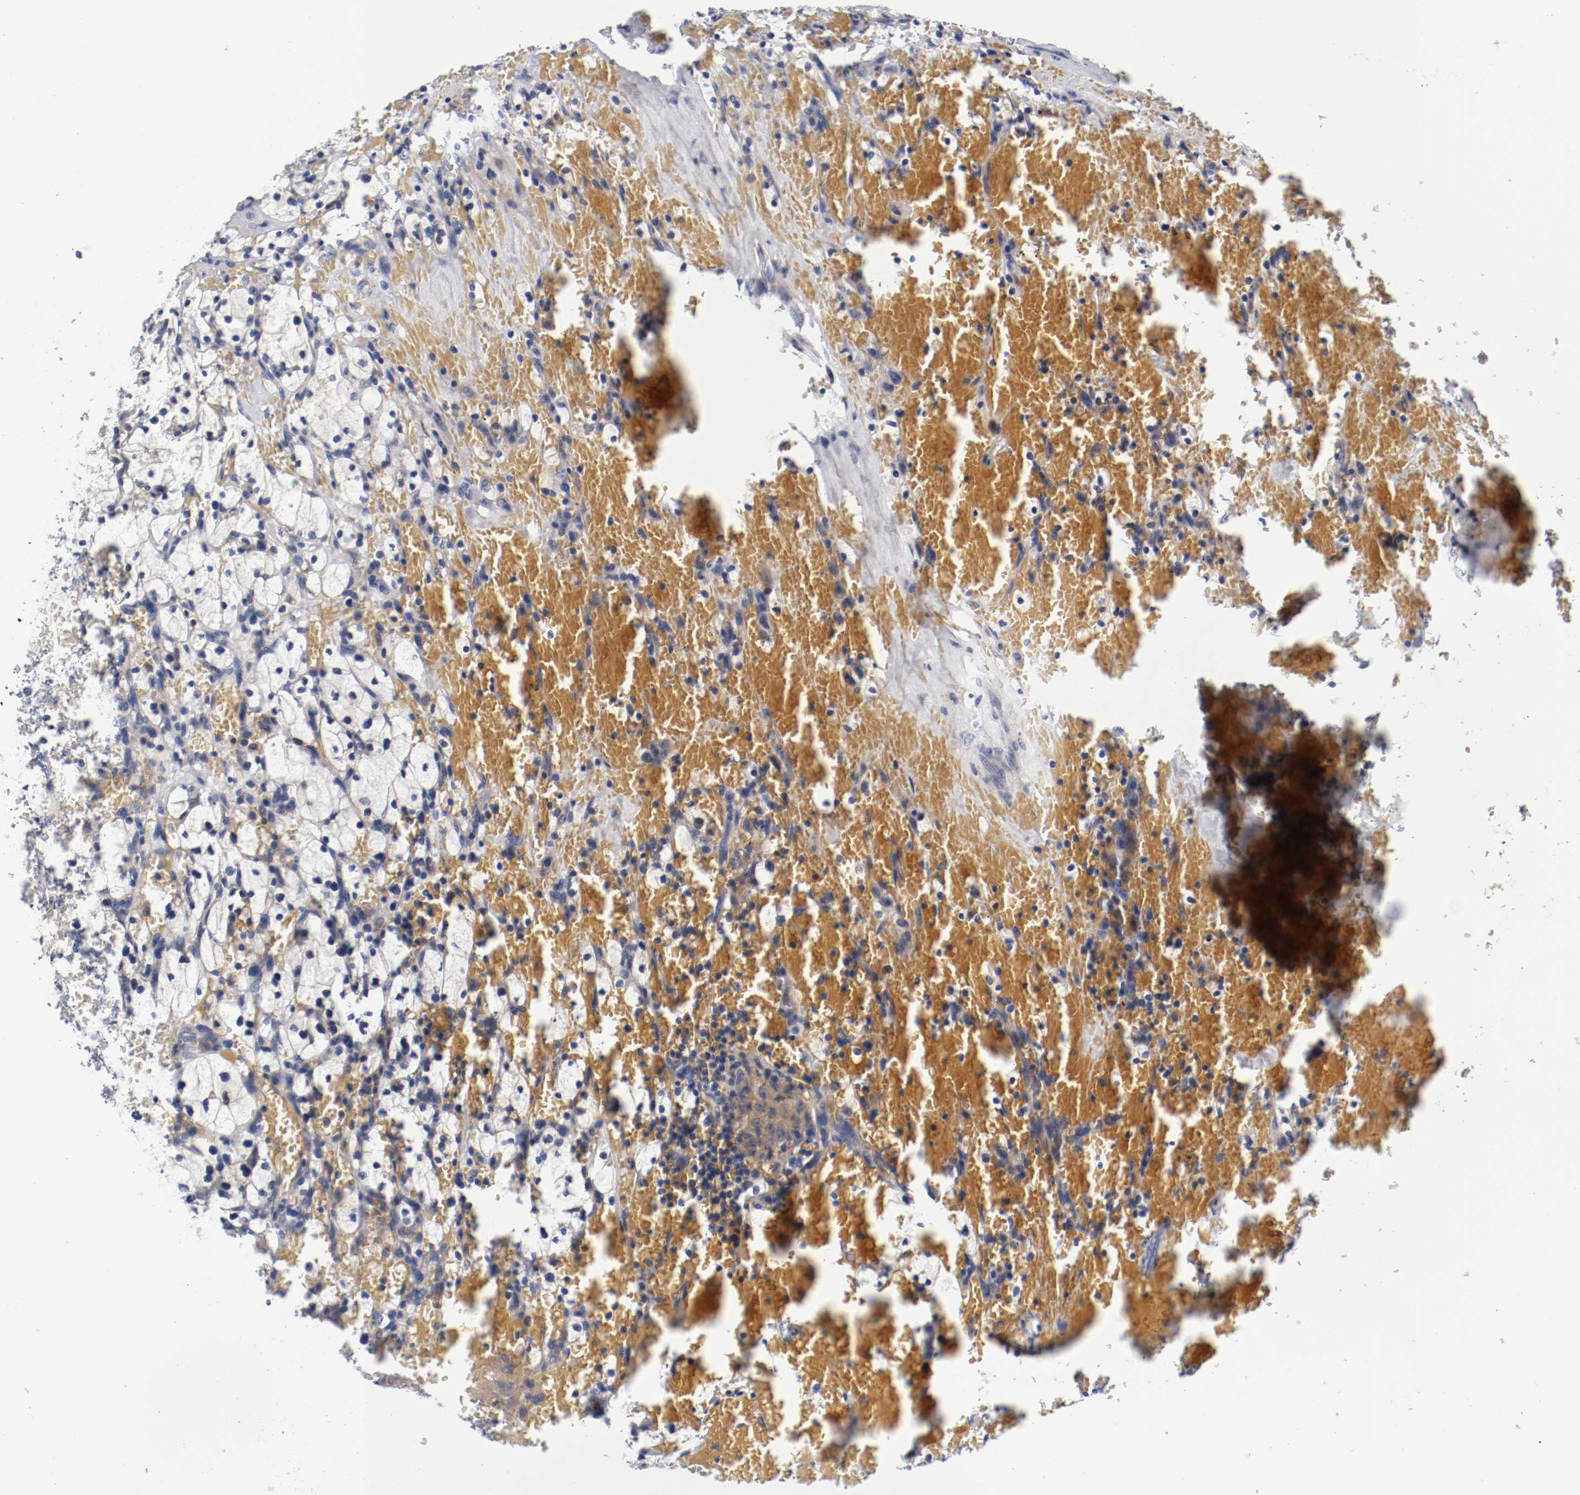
{"staining": {"intensity": "weak", "quantity": "<25%", "location": "cytoplasmic/membranous"}, "tissue": "renal cancer", "cell_type": "Tumor cells", "image_type": "cancer", "snomed": [{"axis": "morphology", "description": "Adenocarcinoma, NOS"}, {"axis": "topography", "description": "Kidney"}], "caption": "A photomicrograph of human adenocarcinoma (renal) is negative for staining in tumor cells.", "gene": "HGS", "patient": {"sex": "female", "age": 83}}